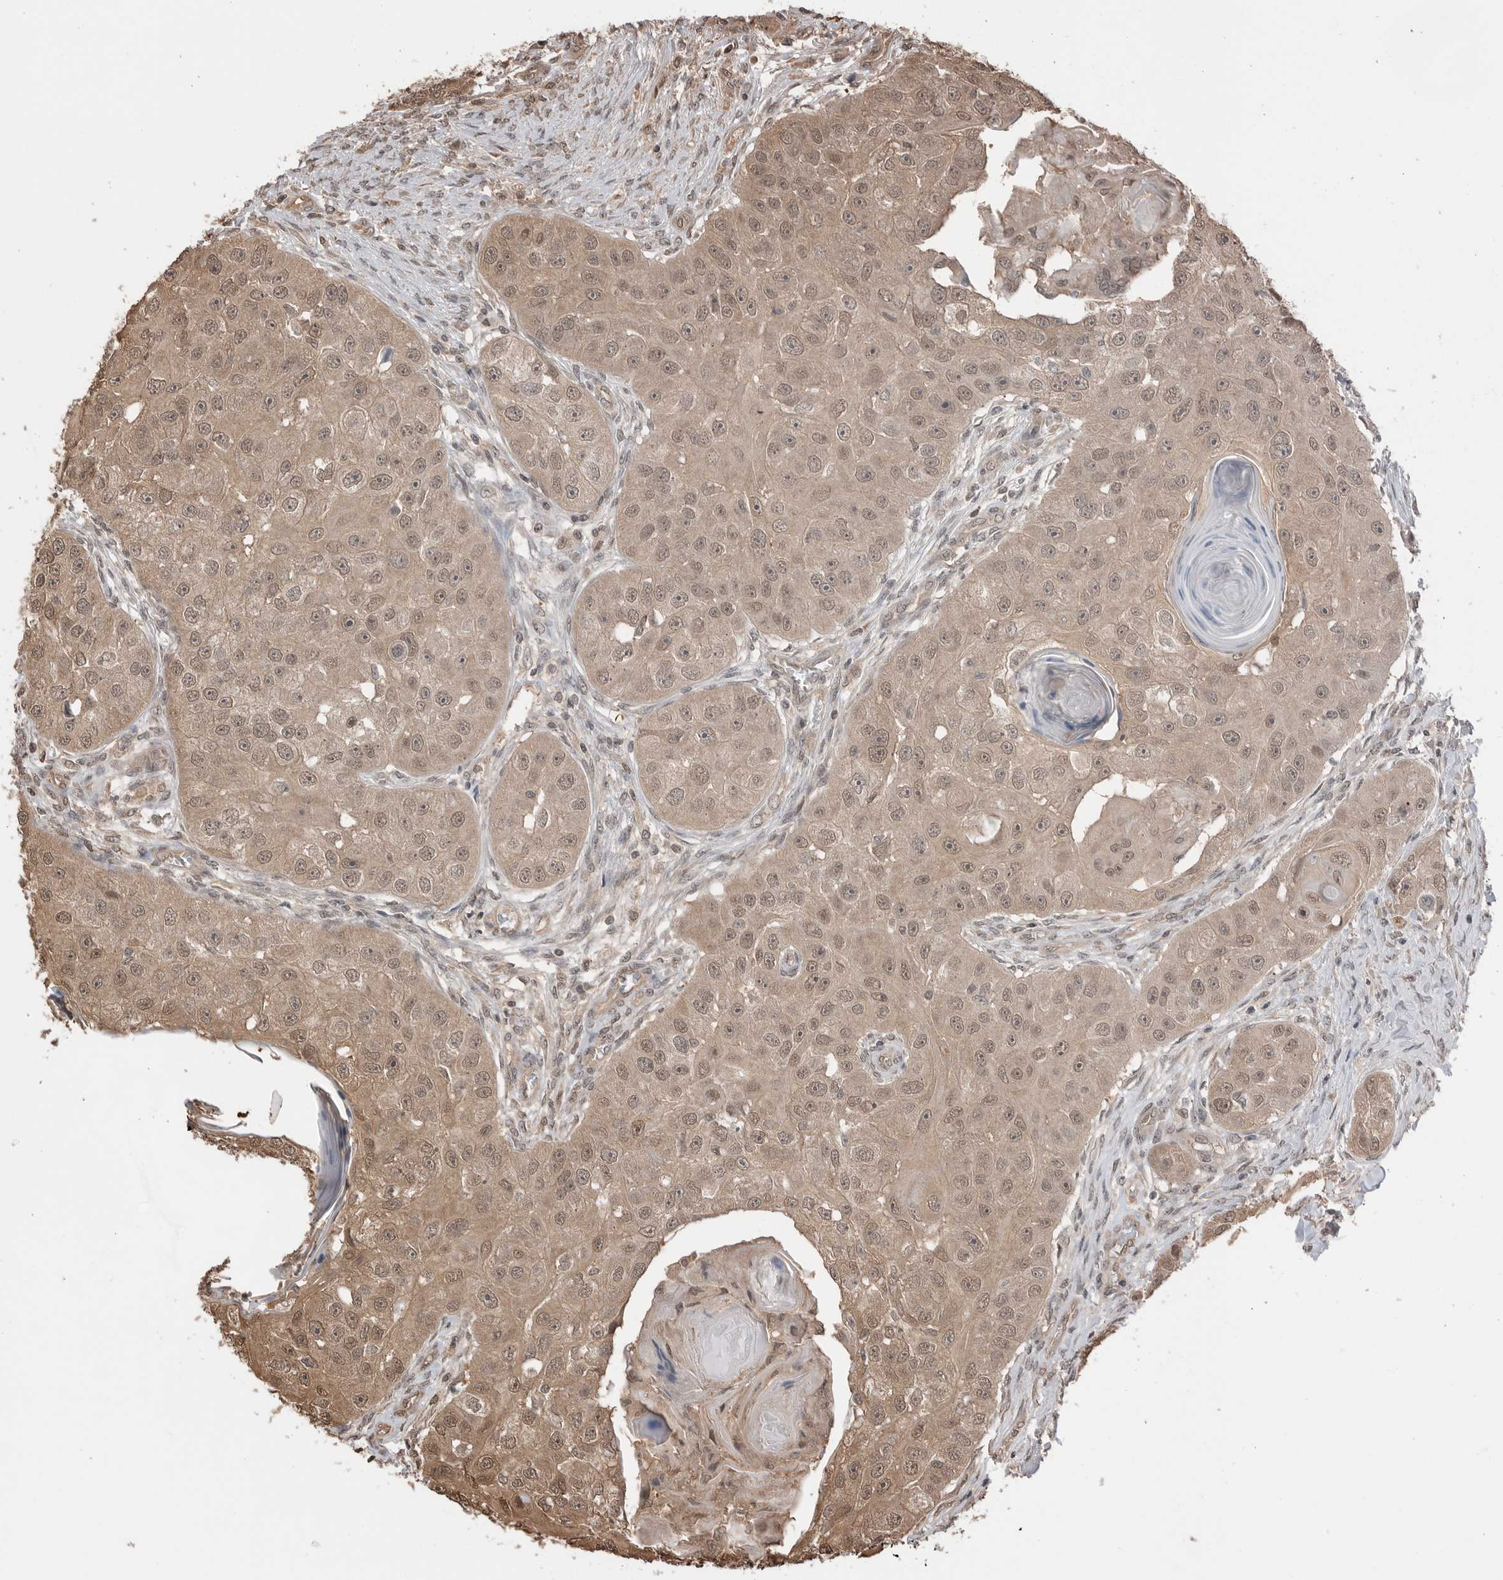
{"staining": {"intensity": "moderate", "quantity": ">75%", "location": "cytoplasmic/membranous,nuclear"}, "tissue": "head and neck cancer", "cell_type": "Tumor cells", "image_type": "cancer", "snomed": [{"axis": "morphology", "description": "Normal tissue, NOS"}, {"axis": "morphology", "description": "Squamous cell carcinoma, NOS"}, {"axis": "topography", "description": "Skeletal muscle"}, {"axis": "topography", "description": "Head-Neck"}], "caption": "Head and neck cancer (squamous cell carcinoma) stained with a protein marker displays moderate staining in tumor cells.", "gene": "PEAK1", "patient": {"sex": "male", "age": 51}}